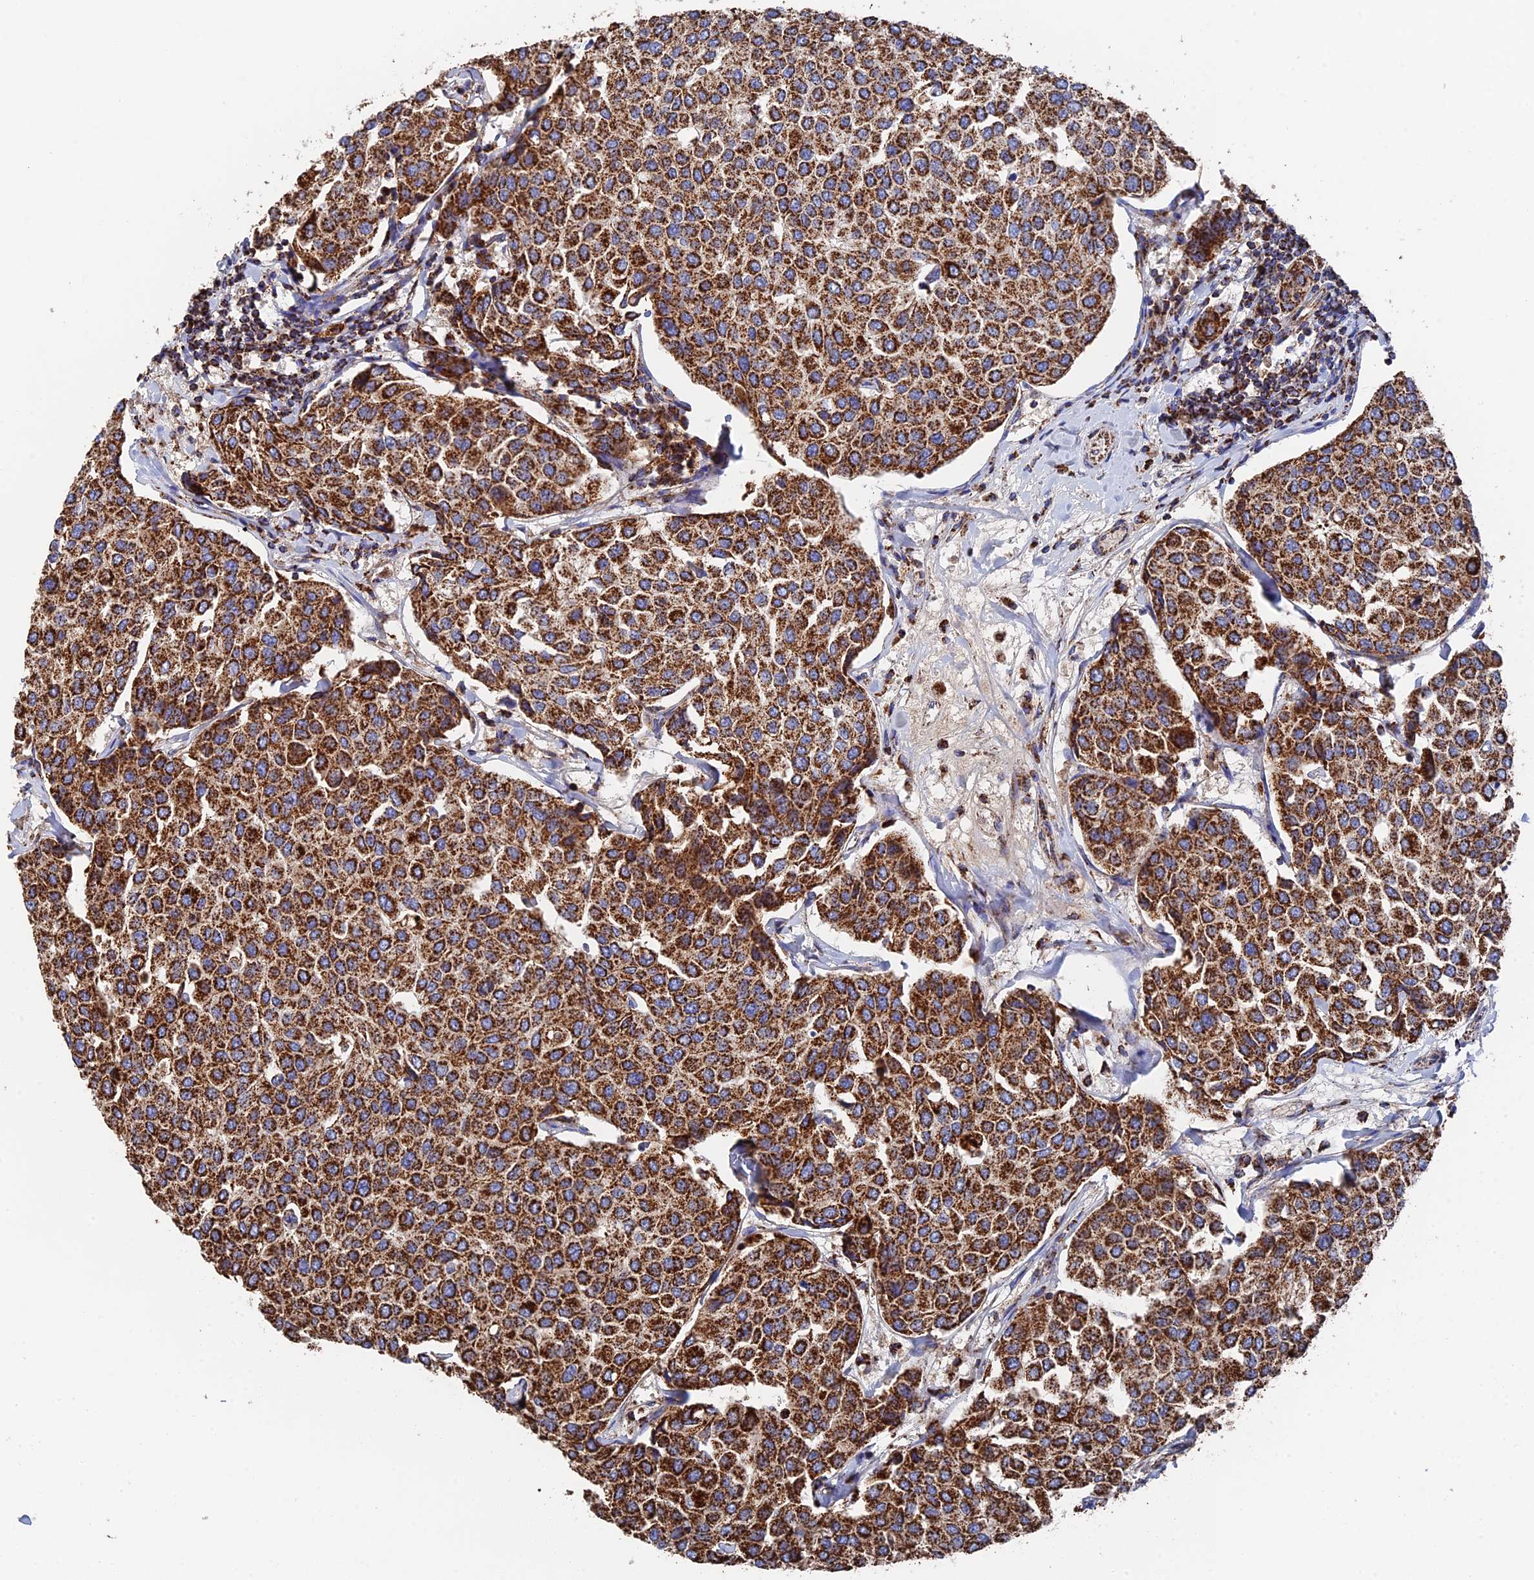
{"staining": {"intensity": "strong", "quantity": ">75%", "location": "cytoplasmic/membranous"}, "tissue": "breast cancer", "cell_type": "Tumor cells", "image_type": "cancer", "snomed": [{"axis": "morphology", "description": "Duct carcinoma"}, {"axis": "topography", "description": "Breast"}], "caption": "The image exhibits a brown stain indicating the presence of a protein in the cytoplasmic/membranous of tumor cells in breast invasive ductal carcinoma.", "gene": "HAUS8", "patient": {"sex": "female", "age": 55}}